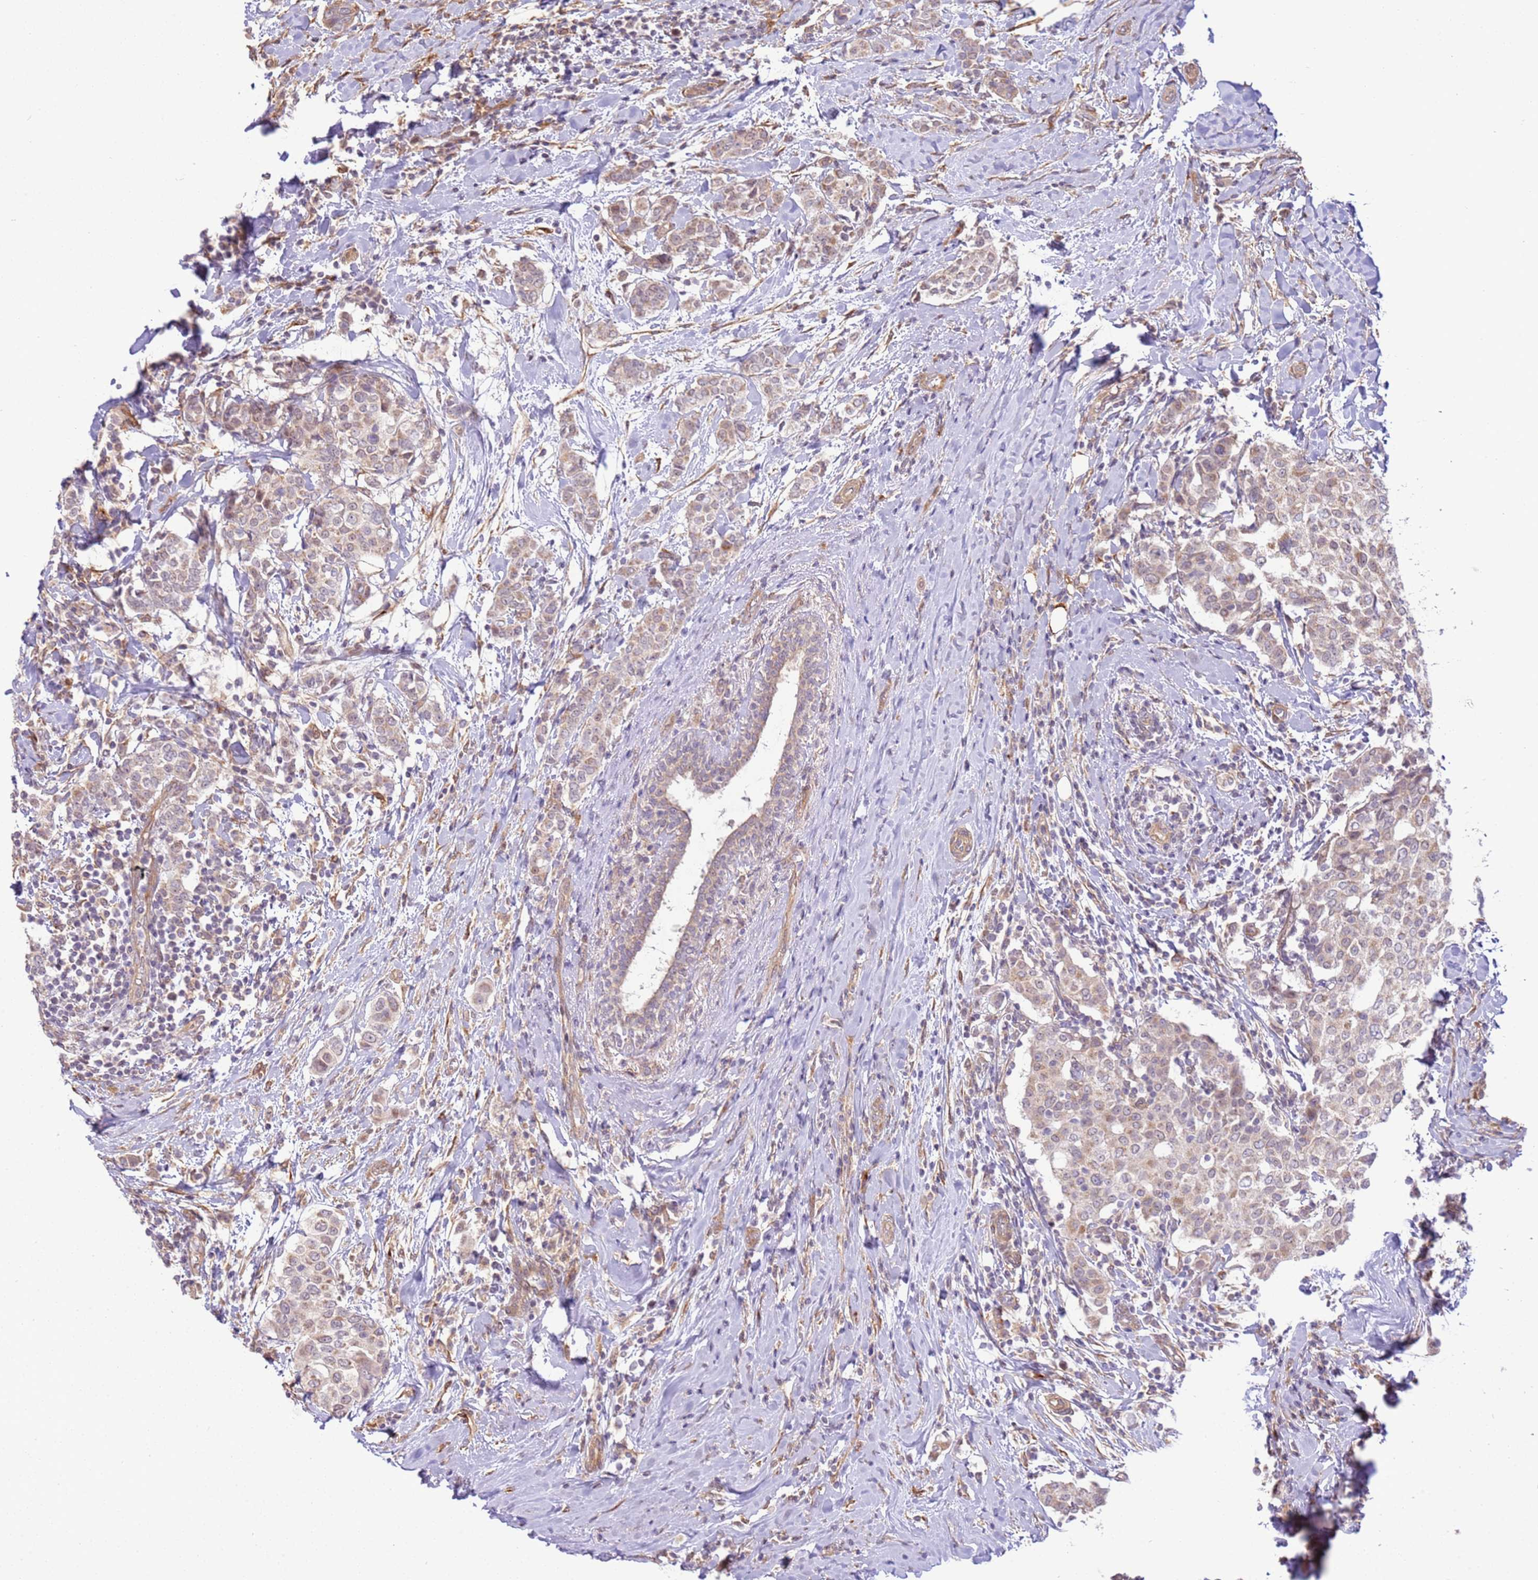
{"staining": {"intensity": "weak", "quantity": "<25%", "location": "cytoplasmic/membranous"}, "tissue": "breast cancer", "cell_type": "Tumor cells", "image_type": "cancer", "snomed": [{"axis": "morphology", "description": "Lobular carcinoma"}, {"axis": "topography", "description": "Breast"}], "caption": "The histopathology image displays no staining of tumor cells in breast cancer (lobular carcinoma).", "gene": "SCARA3", "patient": {"sex": "female", "age": 51}}